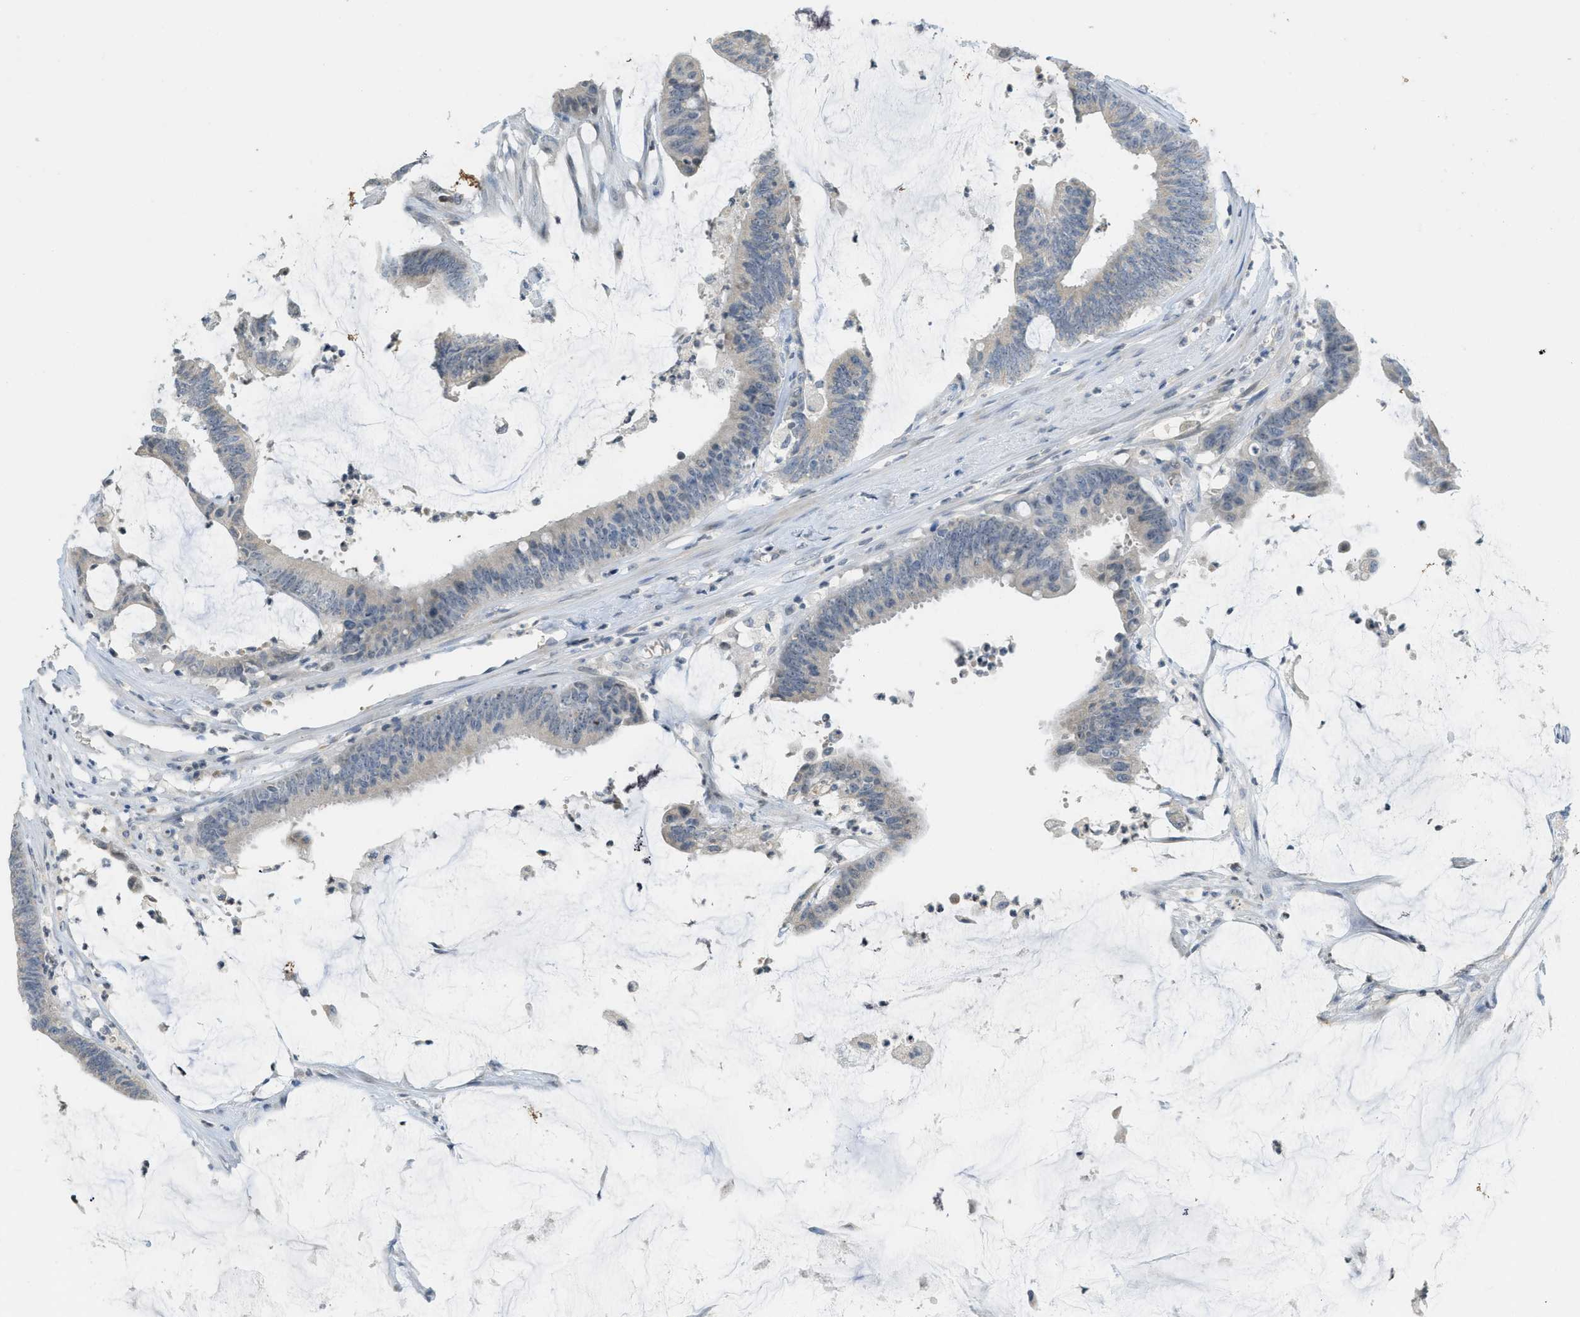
{"staining": {"intensity": "weak", "quantity": "<25%", "location": "cytoplasmic/membranous"}, "tissue": "colorectal cancer", "cell_type": "Tumor cells", "image_type": "cancer", "snomed": [{"axis": "morphology", "description": "Adenocarcinoma, NOS"}, {"axis": "topography", "description": "Rectum"}], "caption": "Tumor cells are negative for protein expression in human colorectal adenocarcinoma. (DAB IHC, high magnification).", "gene": "TXNDC2", "patient": {"sex": "female", "age": 66}}